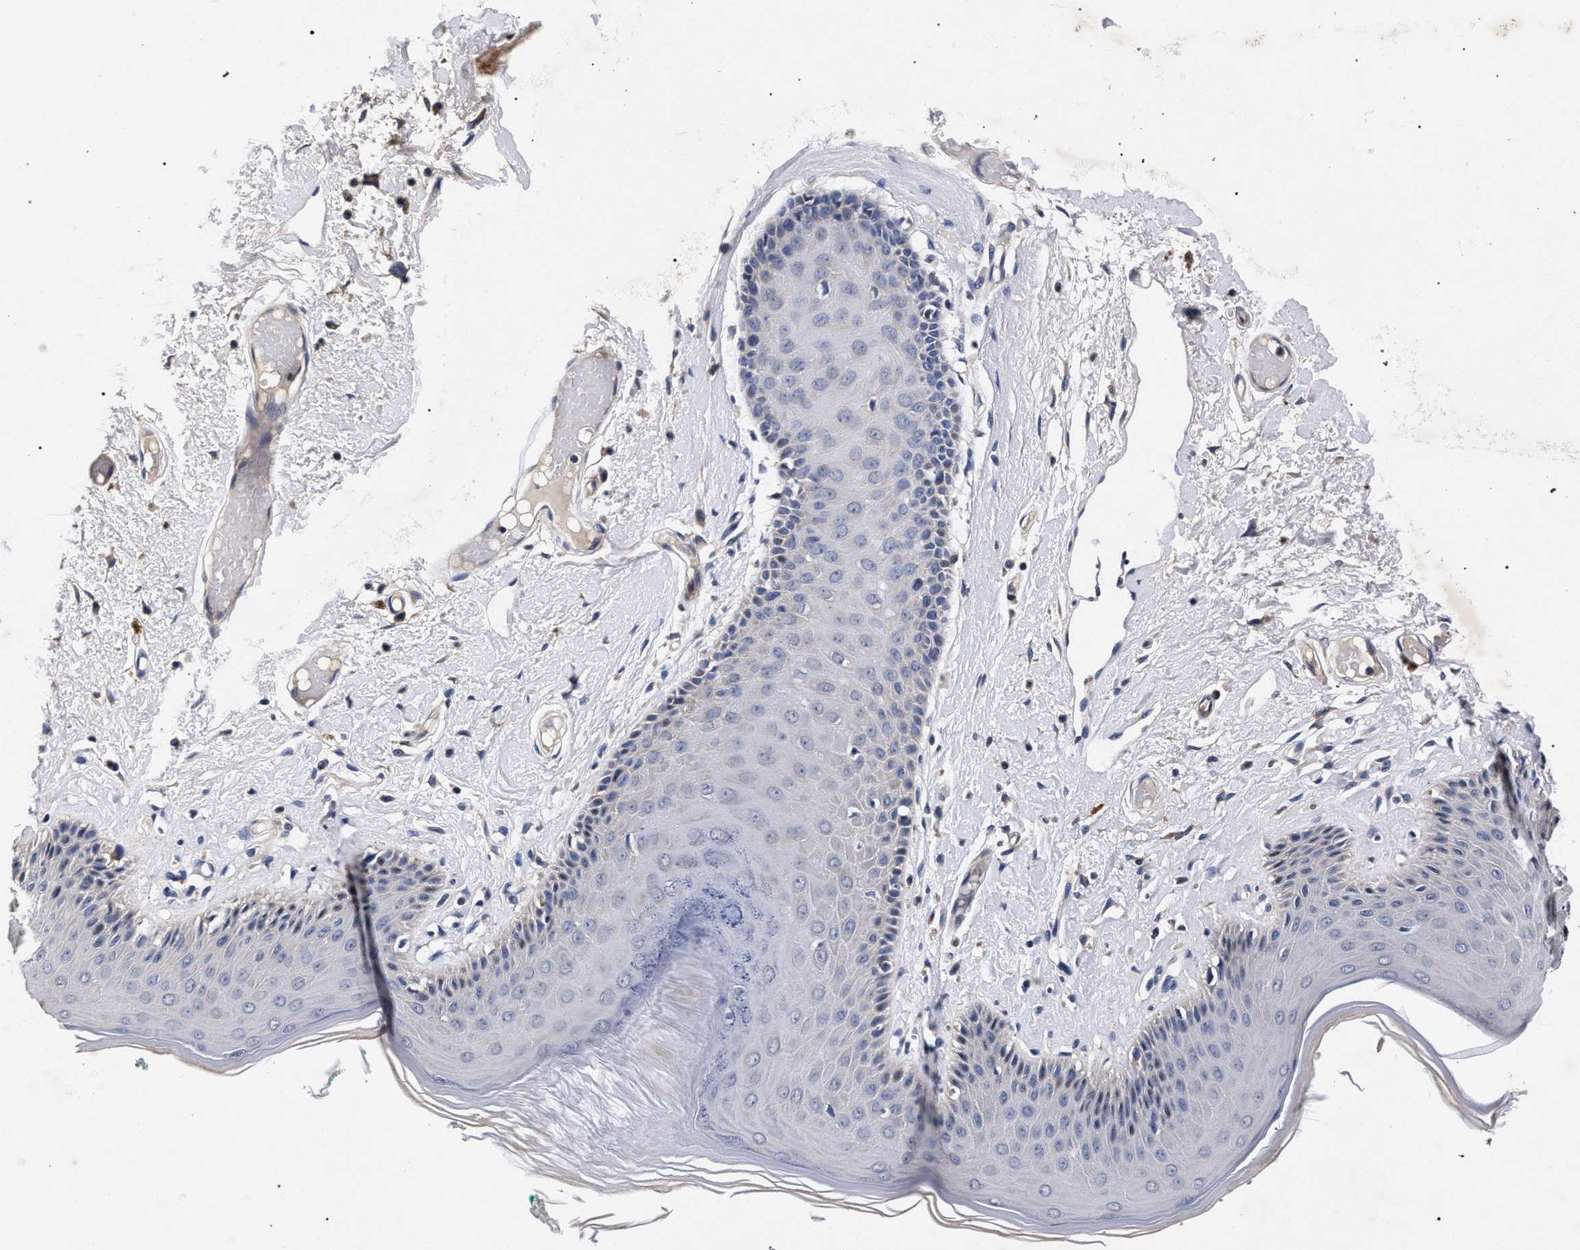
{"staining": {"intensity": "negative", "quantity": "none", "location": "none"}, "tissue": "skin", "cell_type": "Epidermal cells", "image_type": "normal", "snomed": [{"axis": "morphology", "description": "Normal tissue, NOS"}, {"axis": "topography", "description": "Vulva"}], "caption": "Immunohistochemistry micrograph of unremarkable skin: human skin stained with DAB reveals no significant protein expression in epidermal cells.", "gene": "CFAP95", "patient": {"sex": "female", "age": 73}}